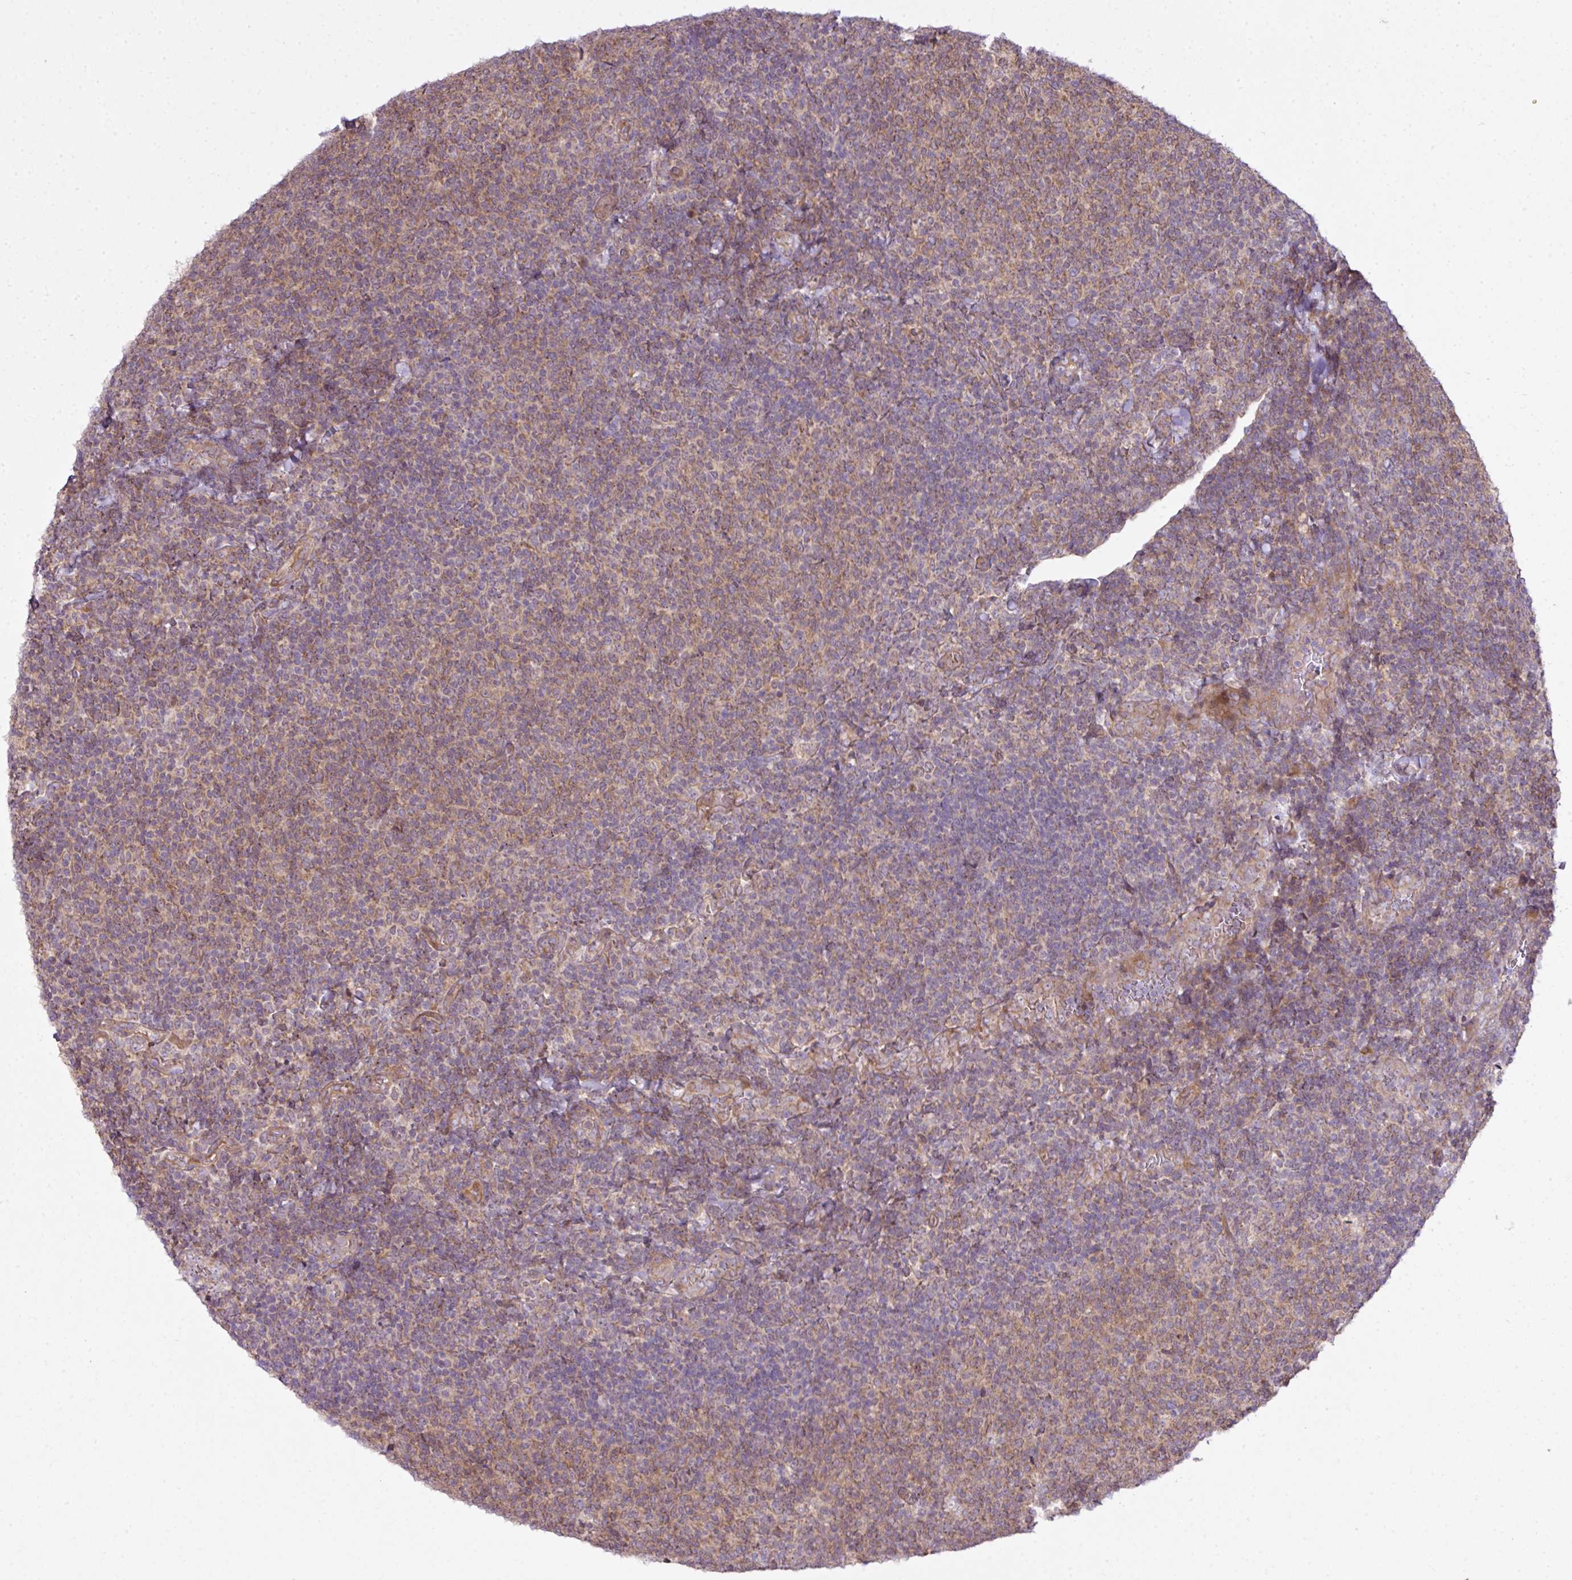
{"staining": {"intensity": "weak", "quantity": "25%-75%", "location": "cytoplasmic/membranous"}, "tissue": "lymphoma", "cell_type": "Tumor cells", "image_type": "cancer", "snomed": [{"axis": "morphology", "description": "Malignant lymphoma, non-Hodgkin's type, Low grade"}, {"axis": "topography", "description": "Lymph node"}], "caption": "Protein expression analysis of low-grade malignant lymphoma, non-Hodgkin's type demonstrates weak cytoplasmic/membranous positivity in approximately 25%-75% of tumor cells.", "gene": "COX18", "patient": {"sex": "male", "age": 52}}